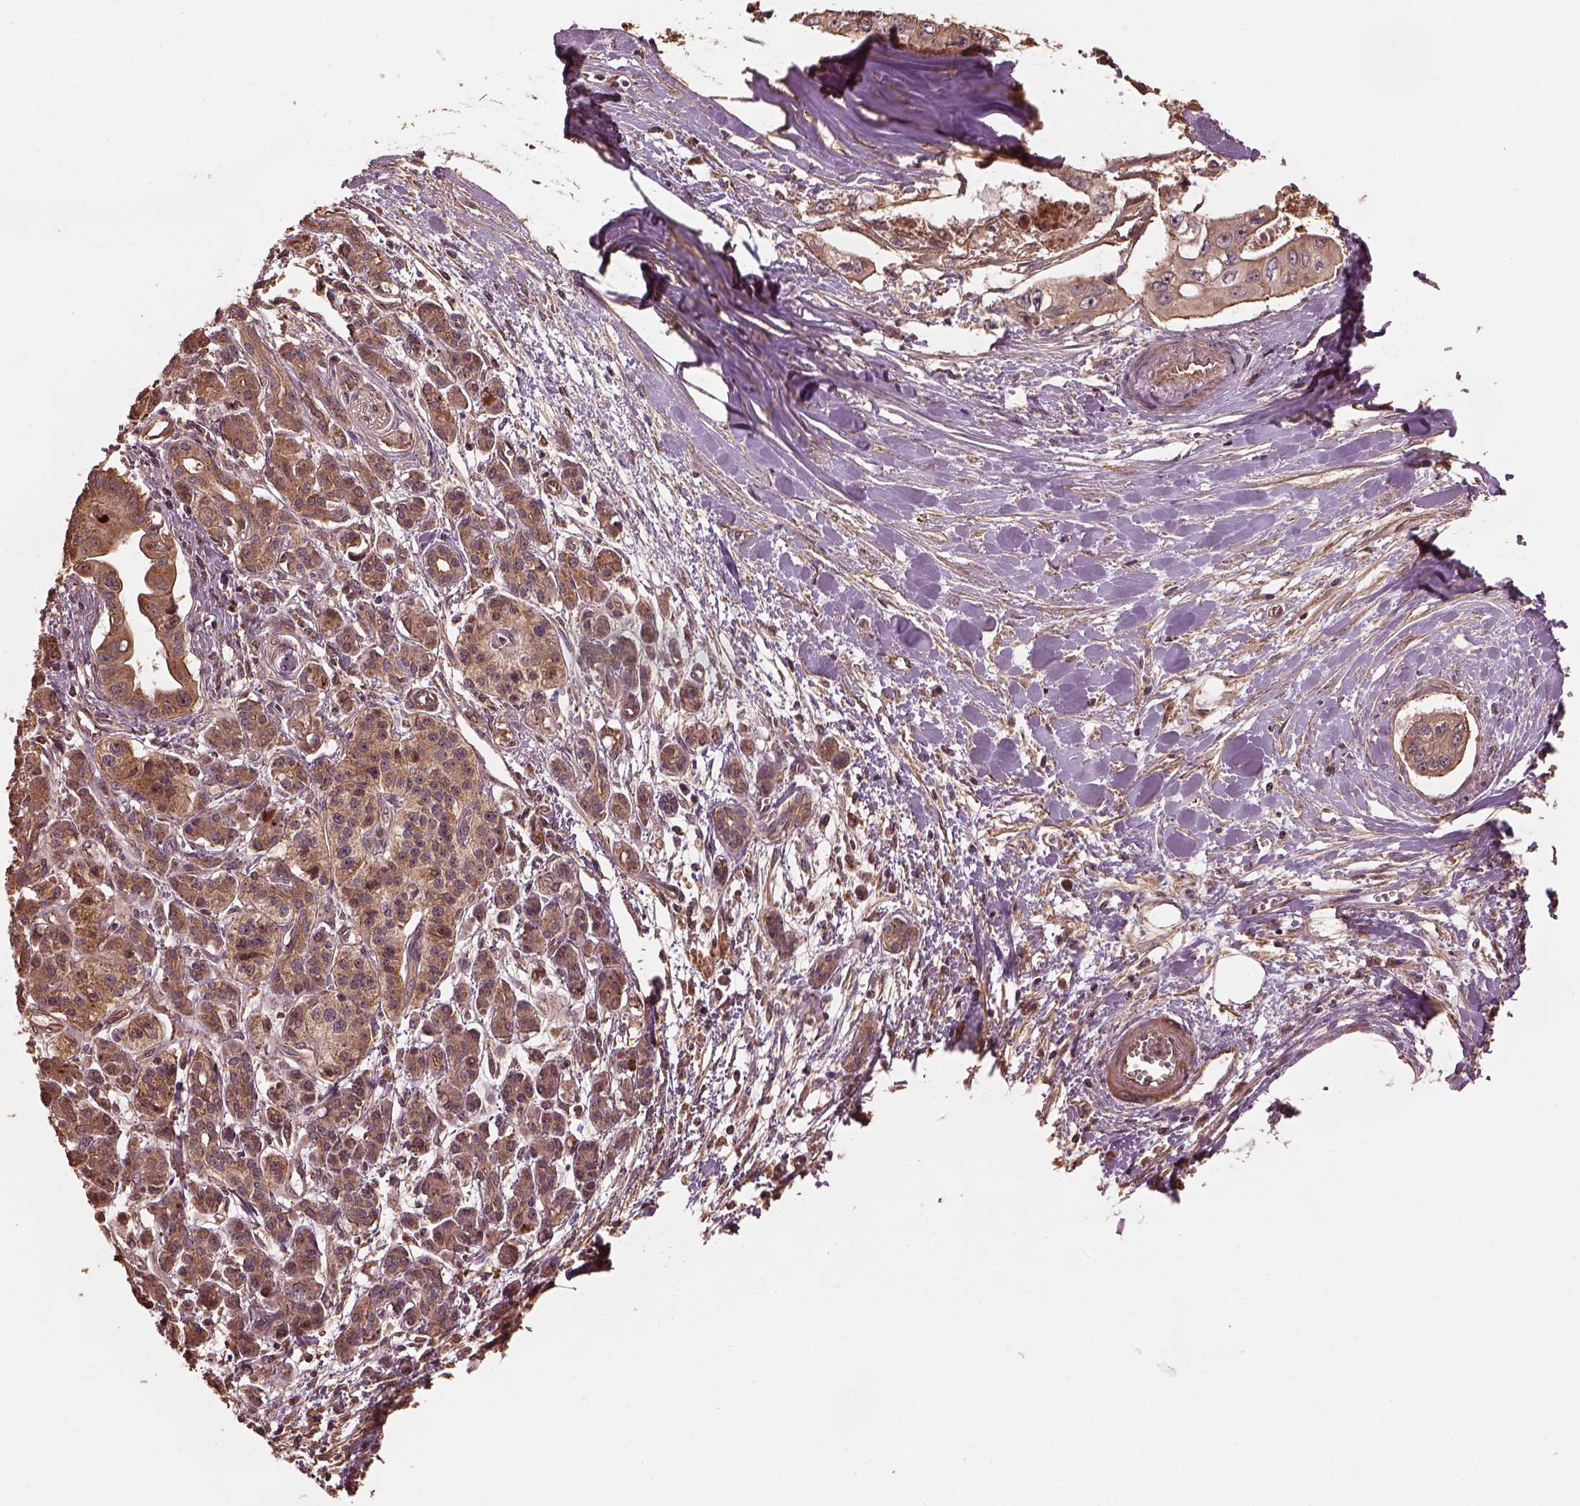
{"staining": {"intensity": "moderate", "quantity": ">75%", "location": "cytoplasmic/membranous"}, "tissue": "pancreatic cancer", "cell_type": "Tumor cells", "image_type": "cancer", "snomed": [{"axis": "morphology", "description": "Adenocarcinoma, NOS"}, {"axis": "topography", "description": "Pancreas"}], "caption": "Moderate cytoplasmic/membranous positivity is identified in about >75% of tumor cells in pancreatic cancer.", "gene": "METTL4", "patient": {"sex": "male", "age": 60}}